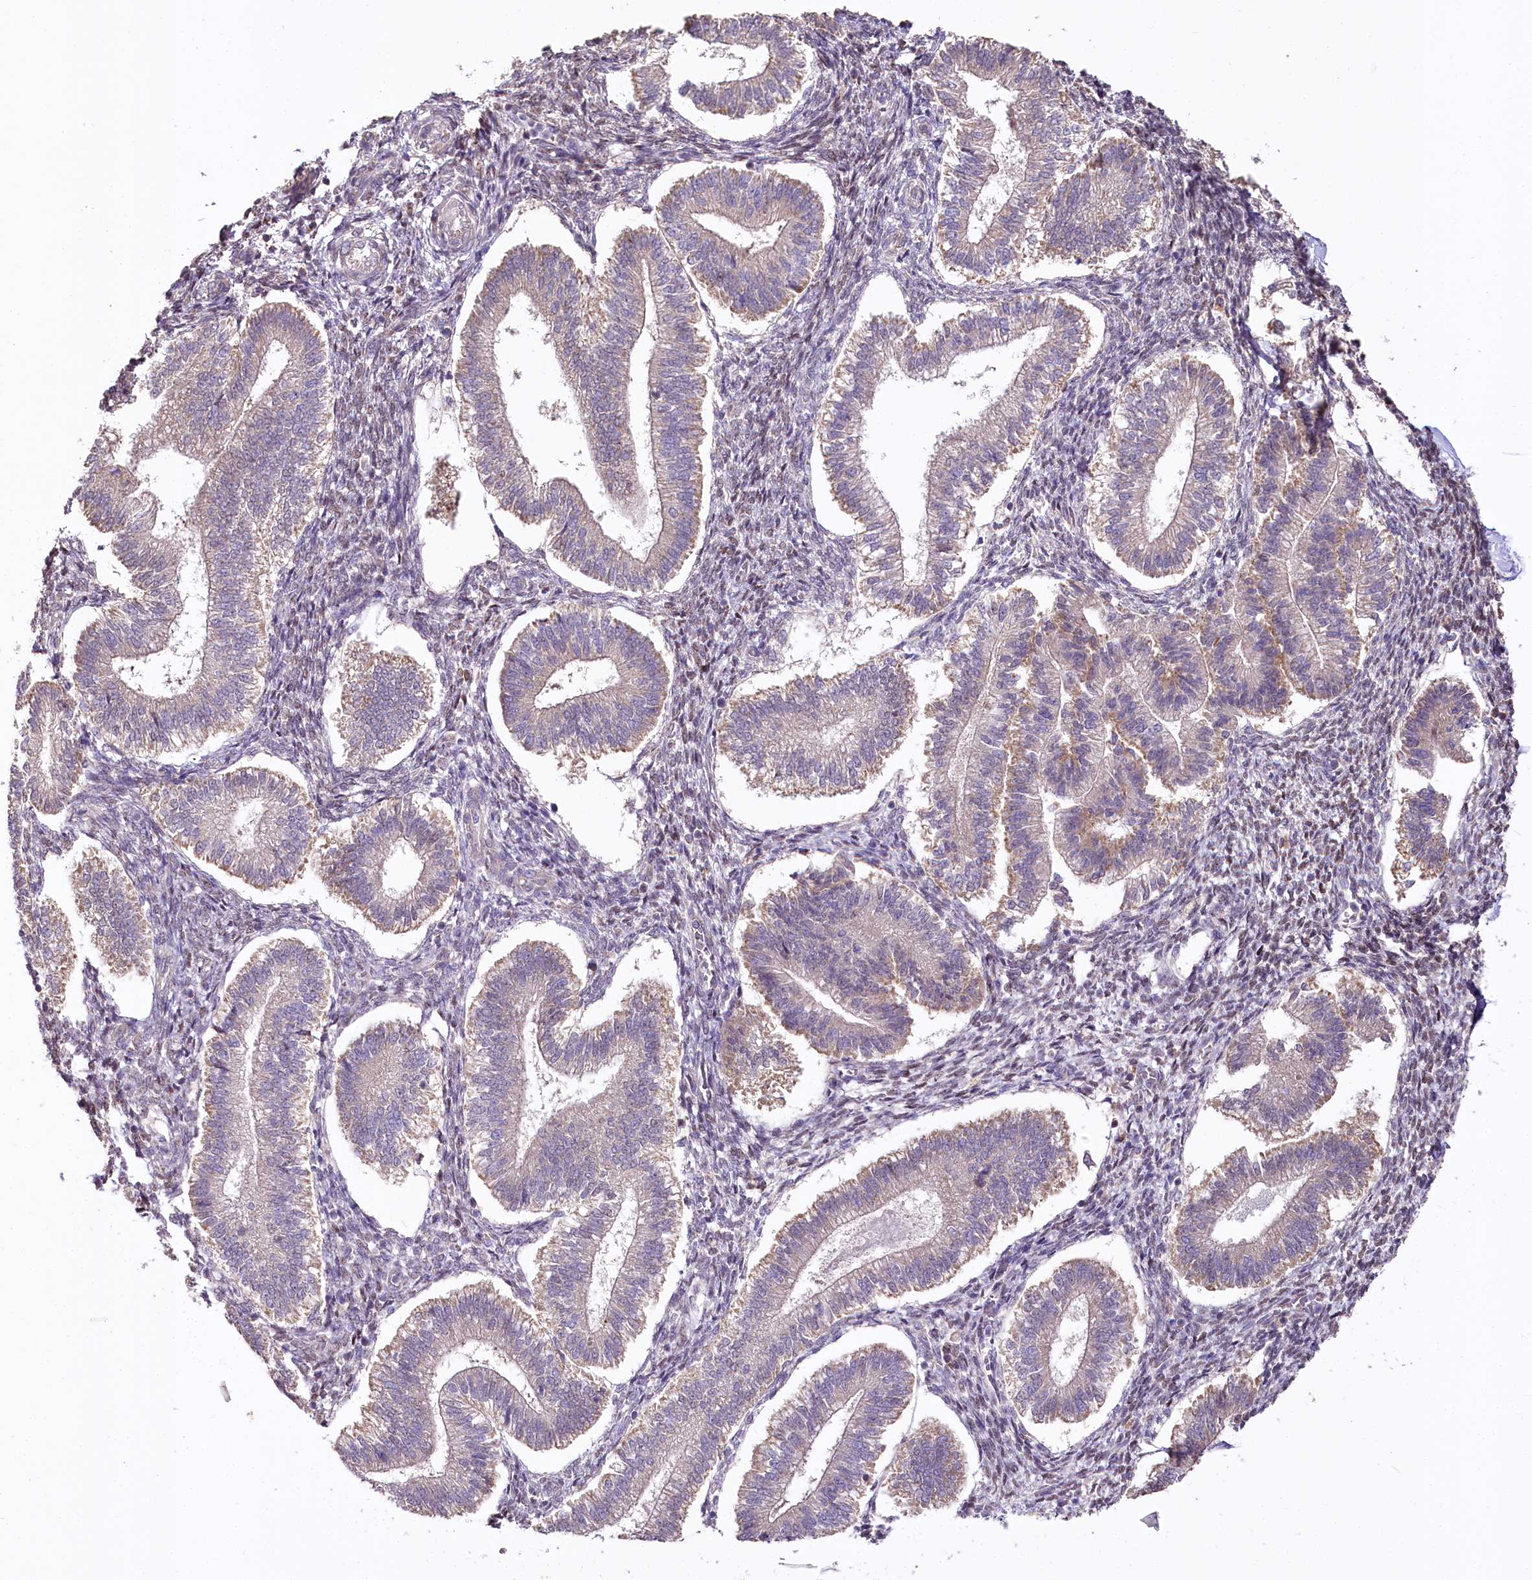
{"staining": {"intensity": "negative", "quantity": "none", "location": "none"}, "tissue": "endometrium", "cell_type": "Cells in endometrial stroma", "image_type": "normal", "snomed": [{"axis": "morphology", "description": "Normal tissue, NOS"}, {"axis": "topography", "description": "Endometrium"}], "caption": "Immunohistochemical staining of normal human endometrium exhibits no significant staining in cells in endometrial stroma. (DAB (3,3'-diaminobenzidine) immunohistochemistry (IHC), high magnification).", "gene": "ZNF226", "patient": {"sex": "female", "age": 25}}